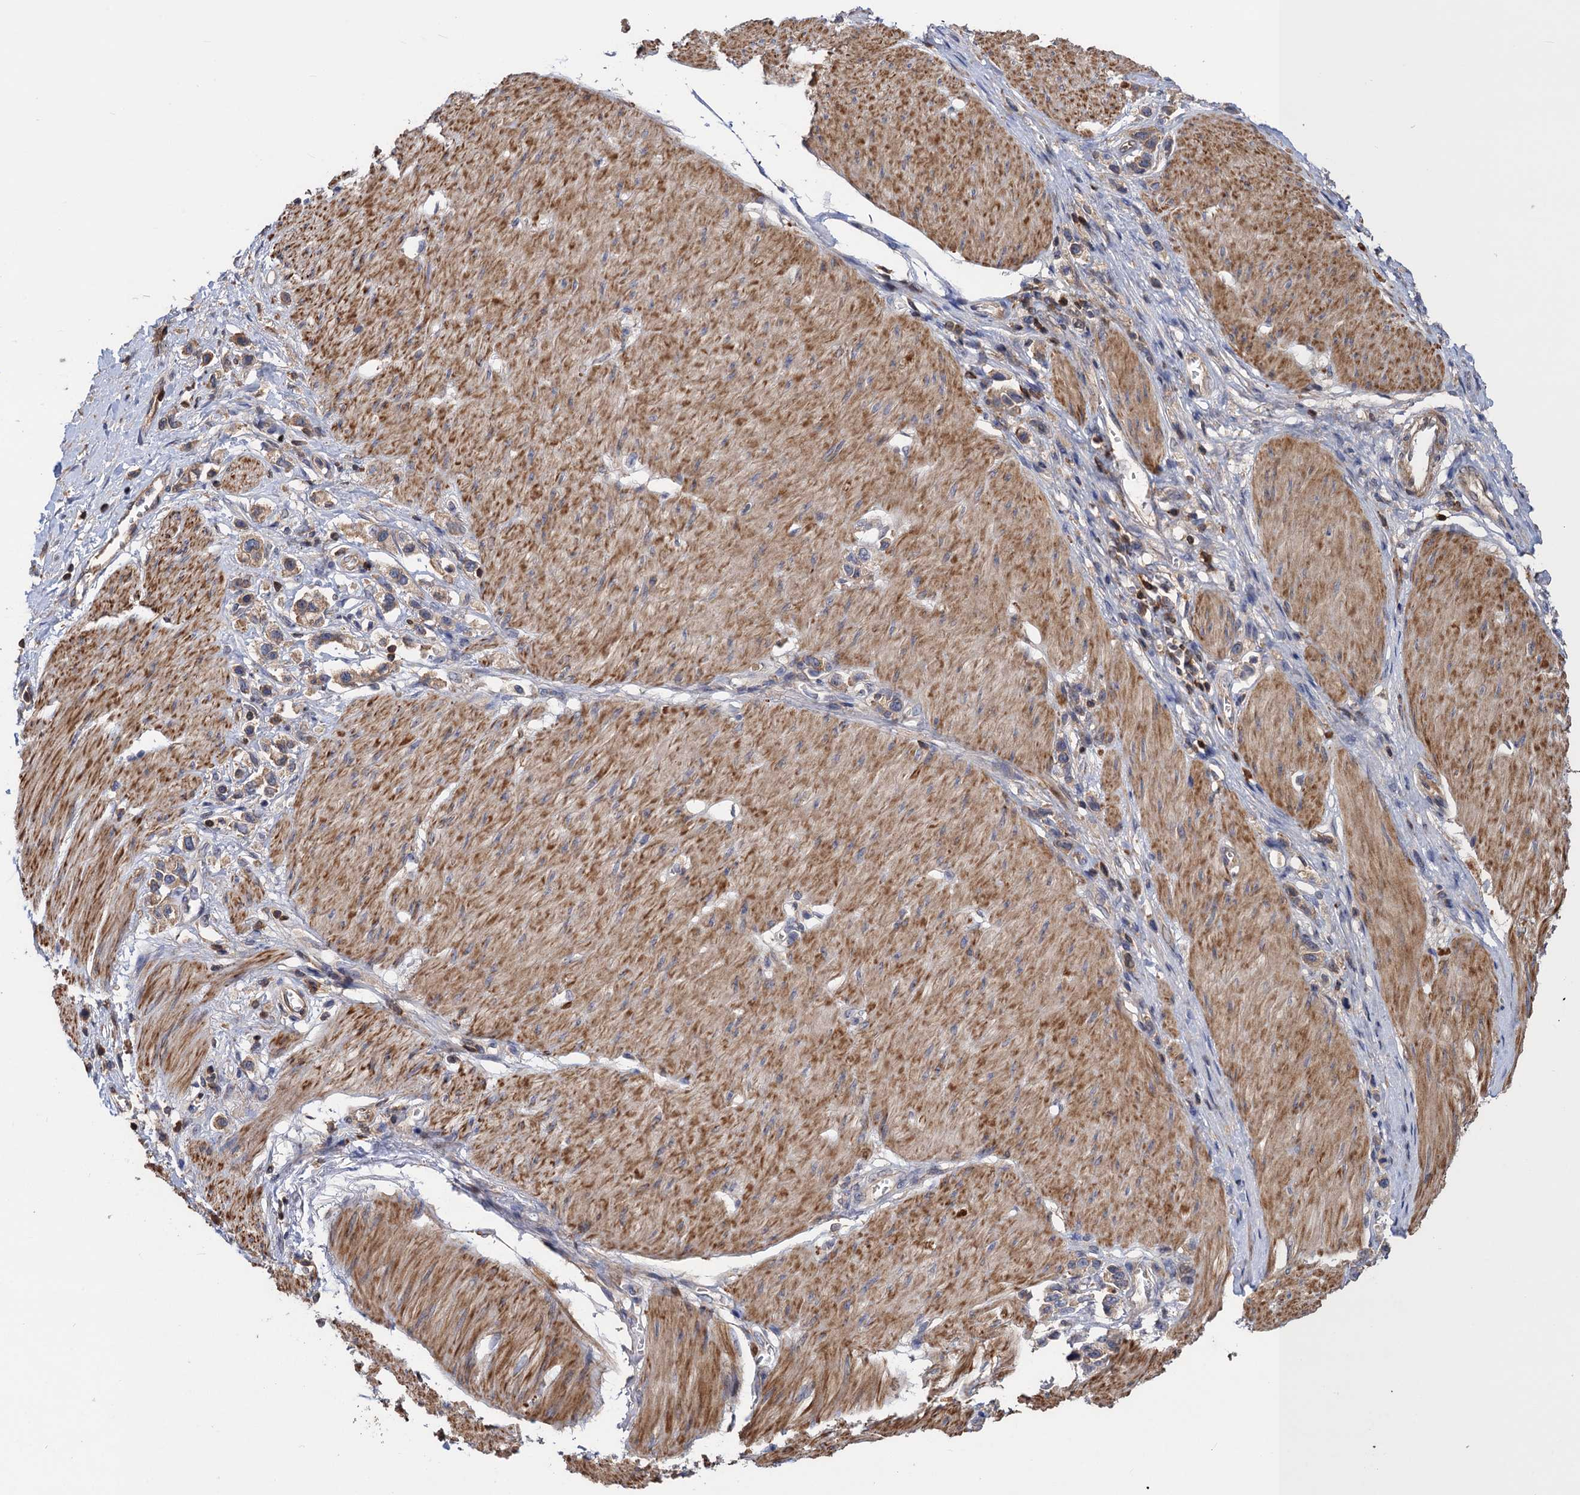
{"staining": {"intensity": "weak", "quantity": "<25%", "location": "cytoplasmic/membranous"}, "tissue": "stomach cancer", "cell_type": "Tumor cells", "image_type": "cancer", "snomed": [{"axis": "morphology", "description": "Normal tissue, NOS"}, {"axis": "morphology", "description": "Adenocarcinoma, NOS"}, {"axis": "topography", "description": "Stomach, upper"}, {"axis": "topography", "description": "Stomach"}], "caption": "IHC histopathology image of neoplastic tissue: human stomach adenocarcinoma stained with DAB (3,3'-diaminobenzidine) displays no significant protein positivity in tumor cells. (DAB (3,3'-diaminobenzidine) immunohistochemistry (IHC), high magnification).", "gene": "DGKA", "patient": {"sex": "female", "age": 65}}